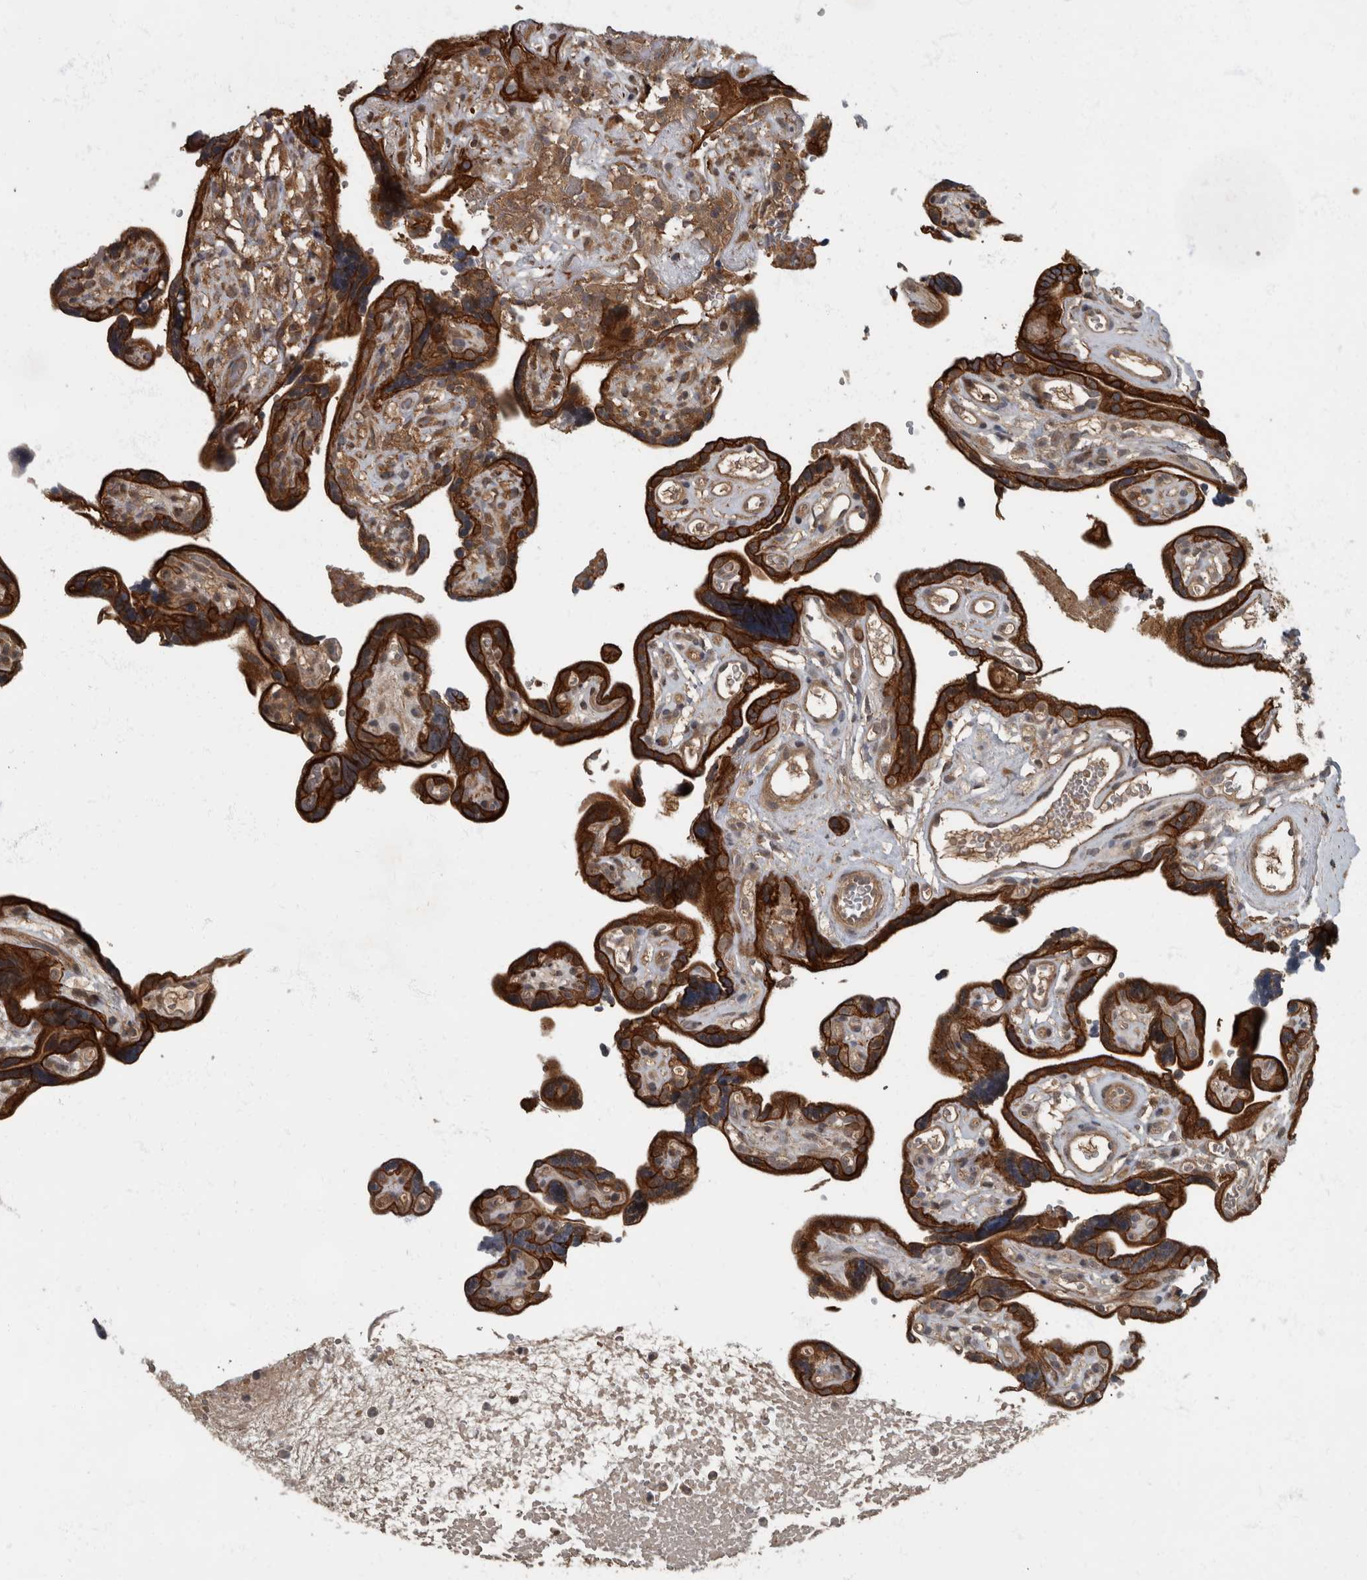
{"staining": {"intensity": "strong", "quantity": ">75%", "location": "cytoplasmic/membranous"}, "tissue": "placenta", "cell_type": "Decidual cells", "image_type": "normal", "snomed": [{"axis": "morphology", "description": "Normal tissue, NOS"}, {"axis": "topography", "description": "Placenta"}], "caption": "Approximately >75% of decidual cells in benign placenta show strong cytoplasmic/membranous protein expression as visualized by brown immunohistochemical staining.", "gene": "RABGGTB", "patient": {"sex": "female", "age": 30}}